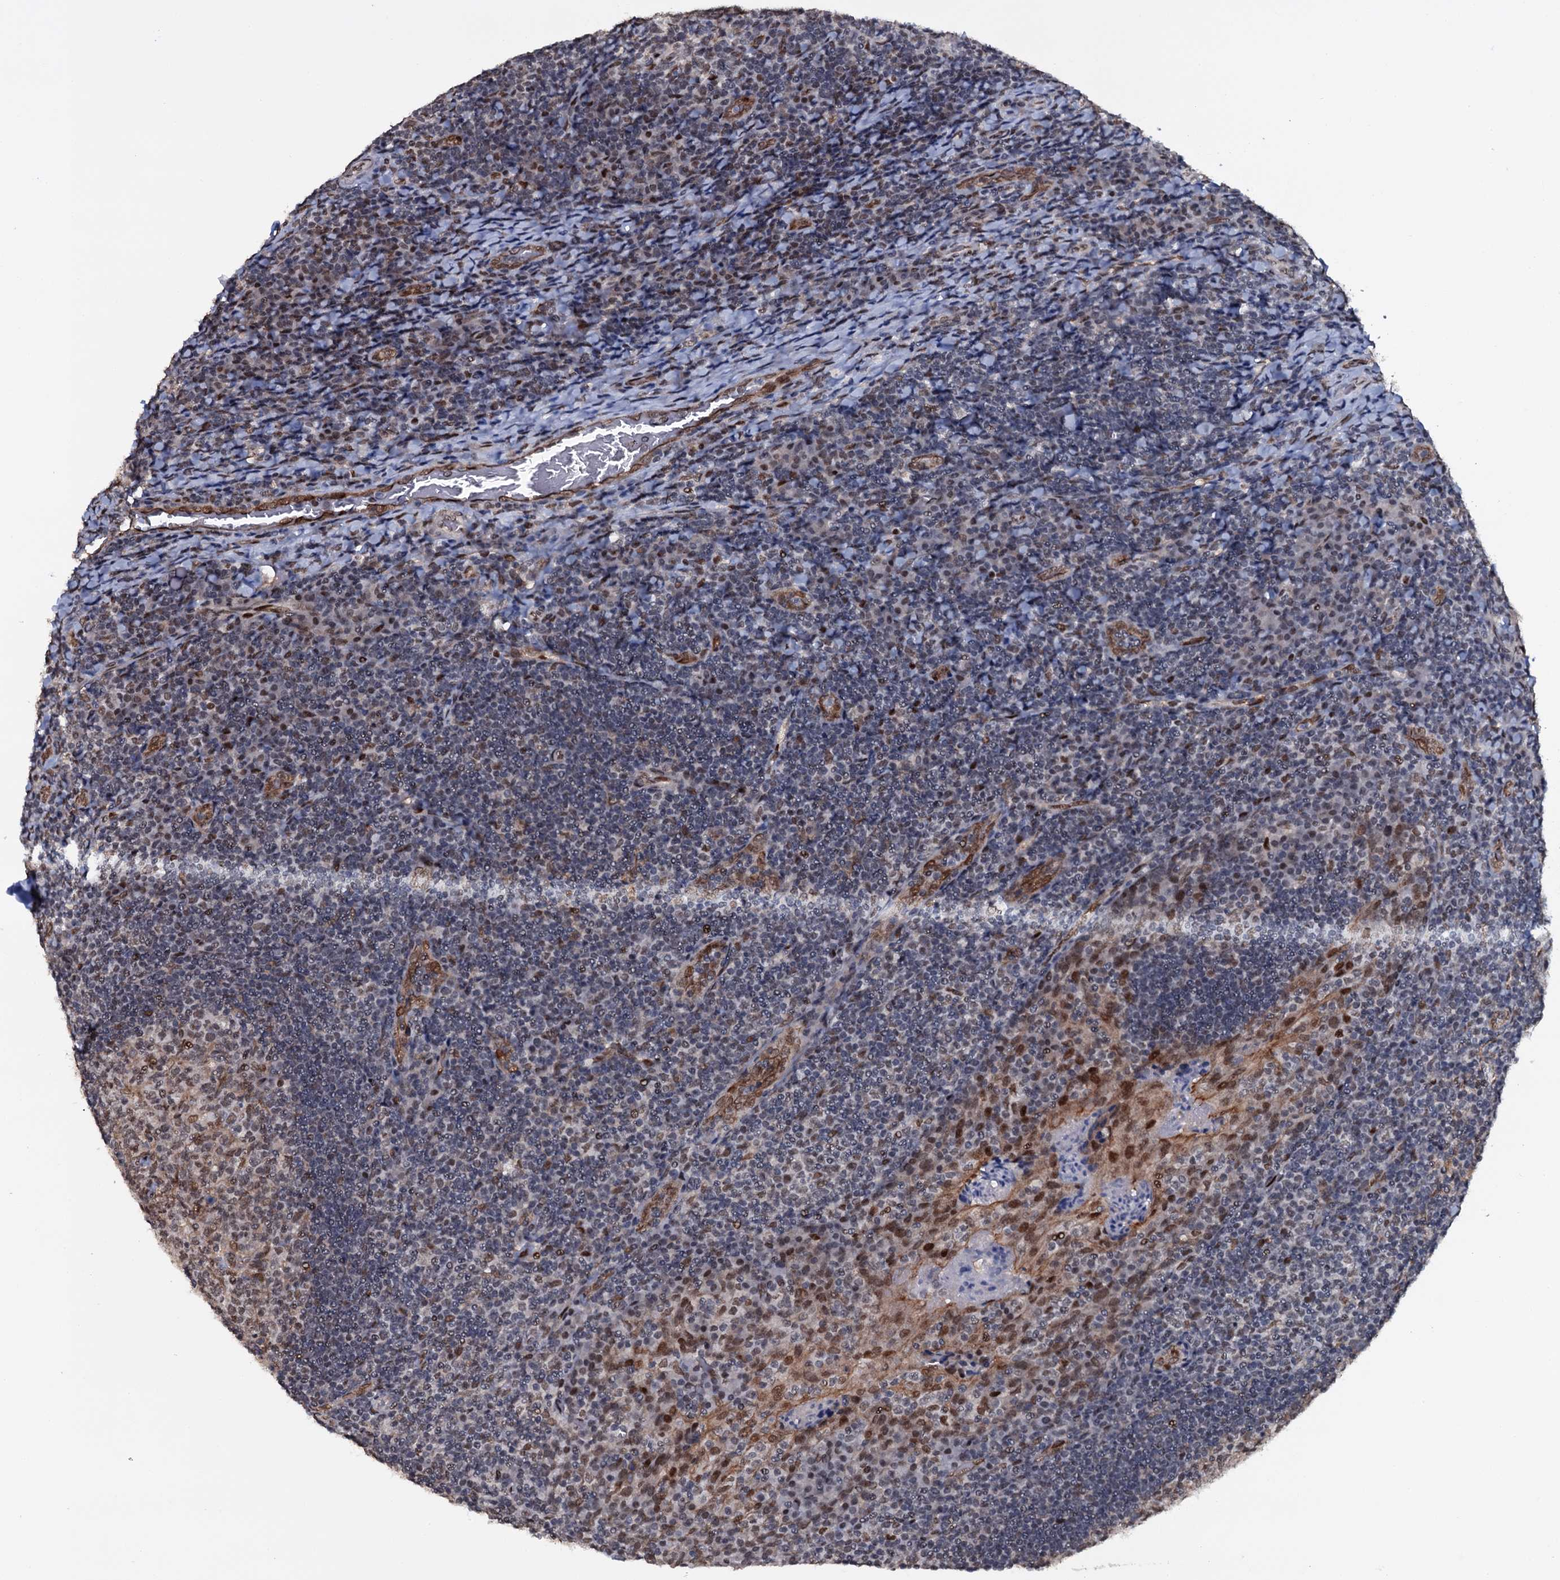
{"staining": {"intensity": "moderate", "quantity": "<25%", "location": "nuclear"}, "tissue": "tonsil", "cell_type": "Germinal center cells", "image_type": "normal", "snomed": [{"axis": "morphology", "description": "Normal tissue, NOS"}, {"axis": "topography", "description": "Tonsil"}], "caption": "A brown stain labels moderate nuclear staining of a protein in germinal center cells of normal human tonsil. The protein of interest is shown in brown color, while the nuclei are stained blue.", "gene": "SH2D4B", "patient": {"sex": "male", "age": 17}}